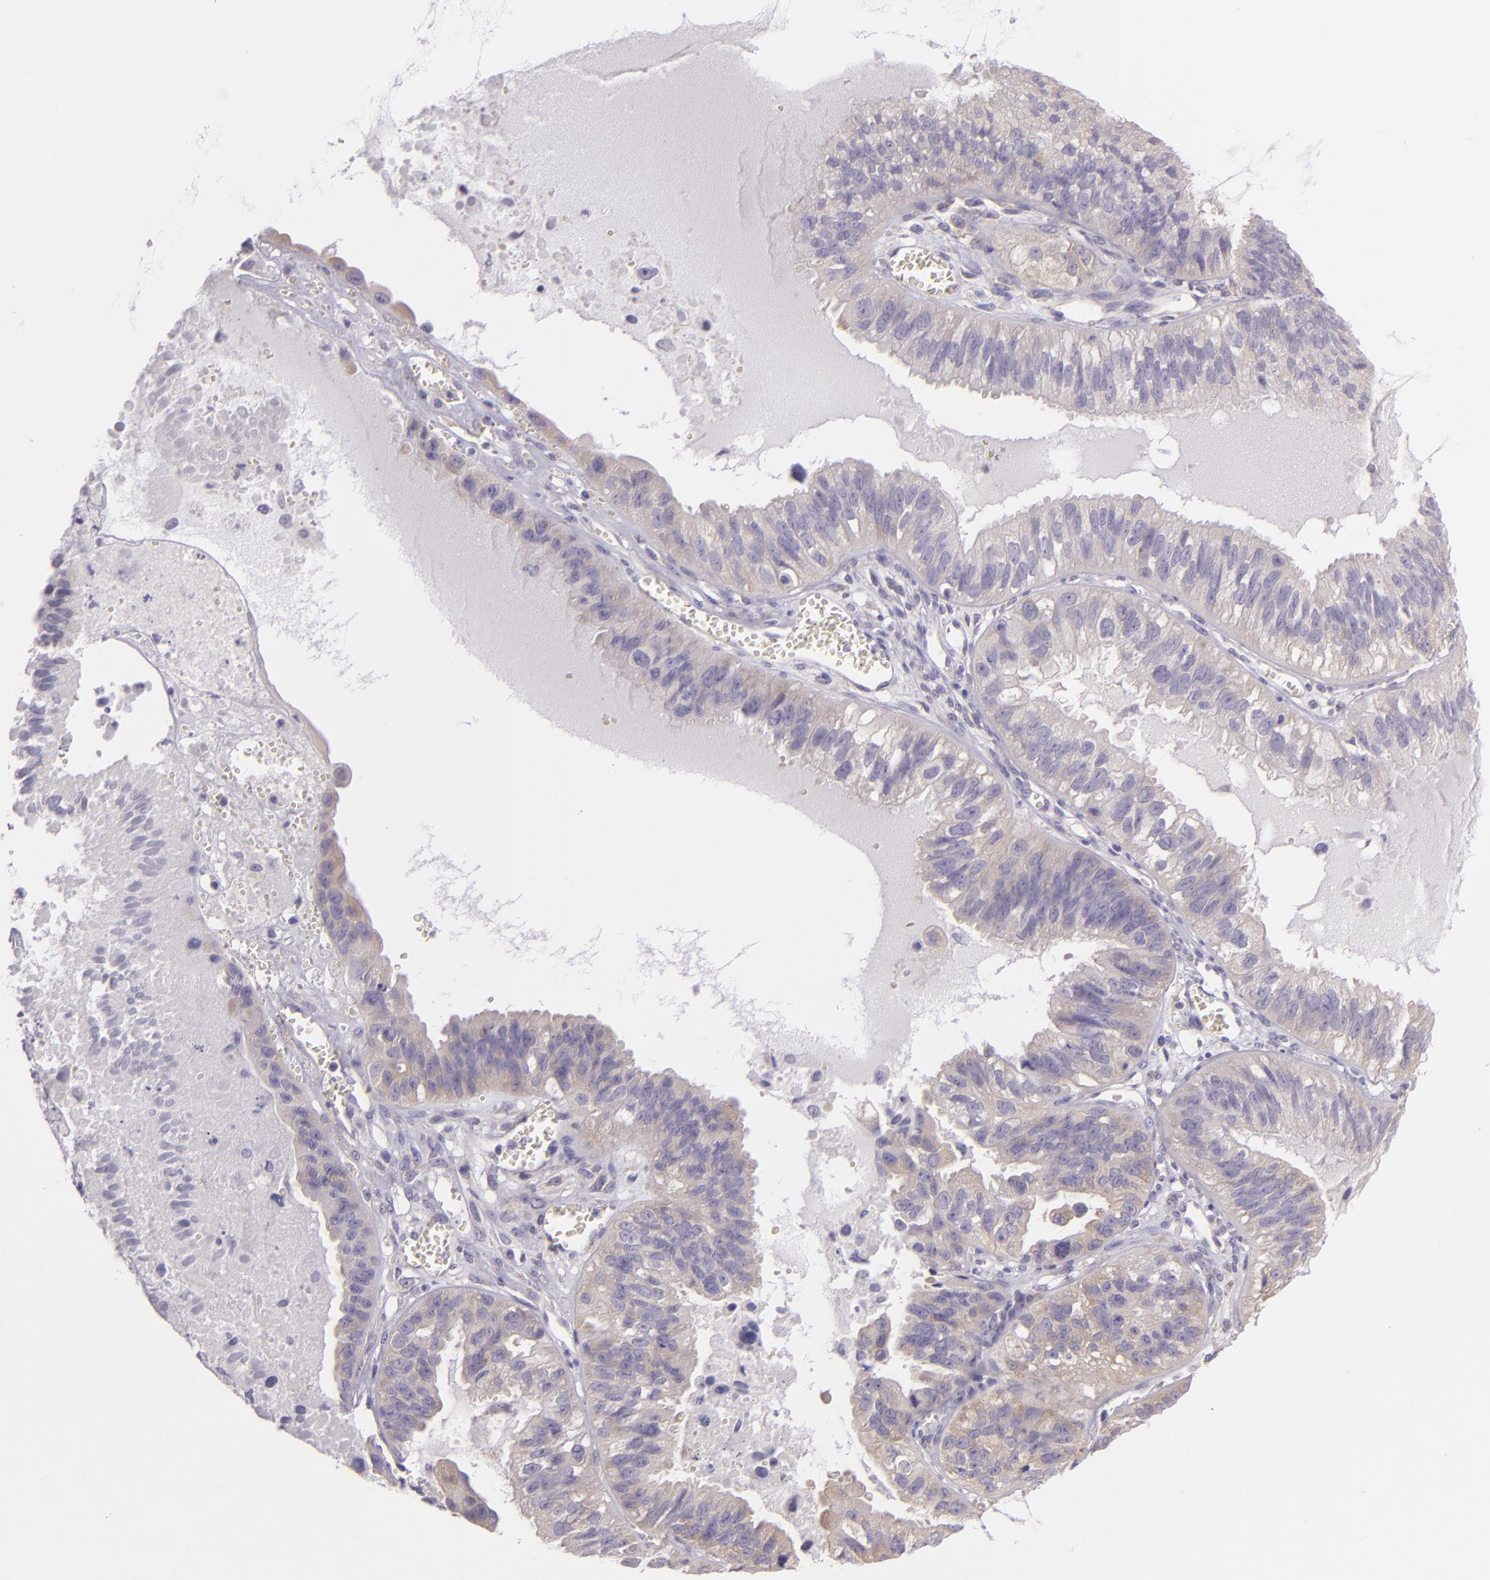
{"staining": {"intensity": "weak", "quantity": "25%-75%", "location": "cytoplasmic/membranous"}, "tissue": "ovarian cancer", "cell_type": "Tumor cells", "image_type": "cancer", "snomed": [{"axis": "morphology", "description": "Carcinoma, endometroid"}, {"axis": "topography", "description": "Ovary"}], "caption": "This is an image of IHC staining of ovarian cancer (endometroid carcinoma), which shows weak staining in the cytoplasmic/membranous of tumor cells.", "gene": "ZC3H7B", "patient": {"sex": "female", "age": 85}}